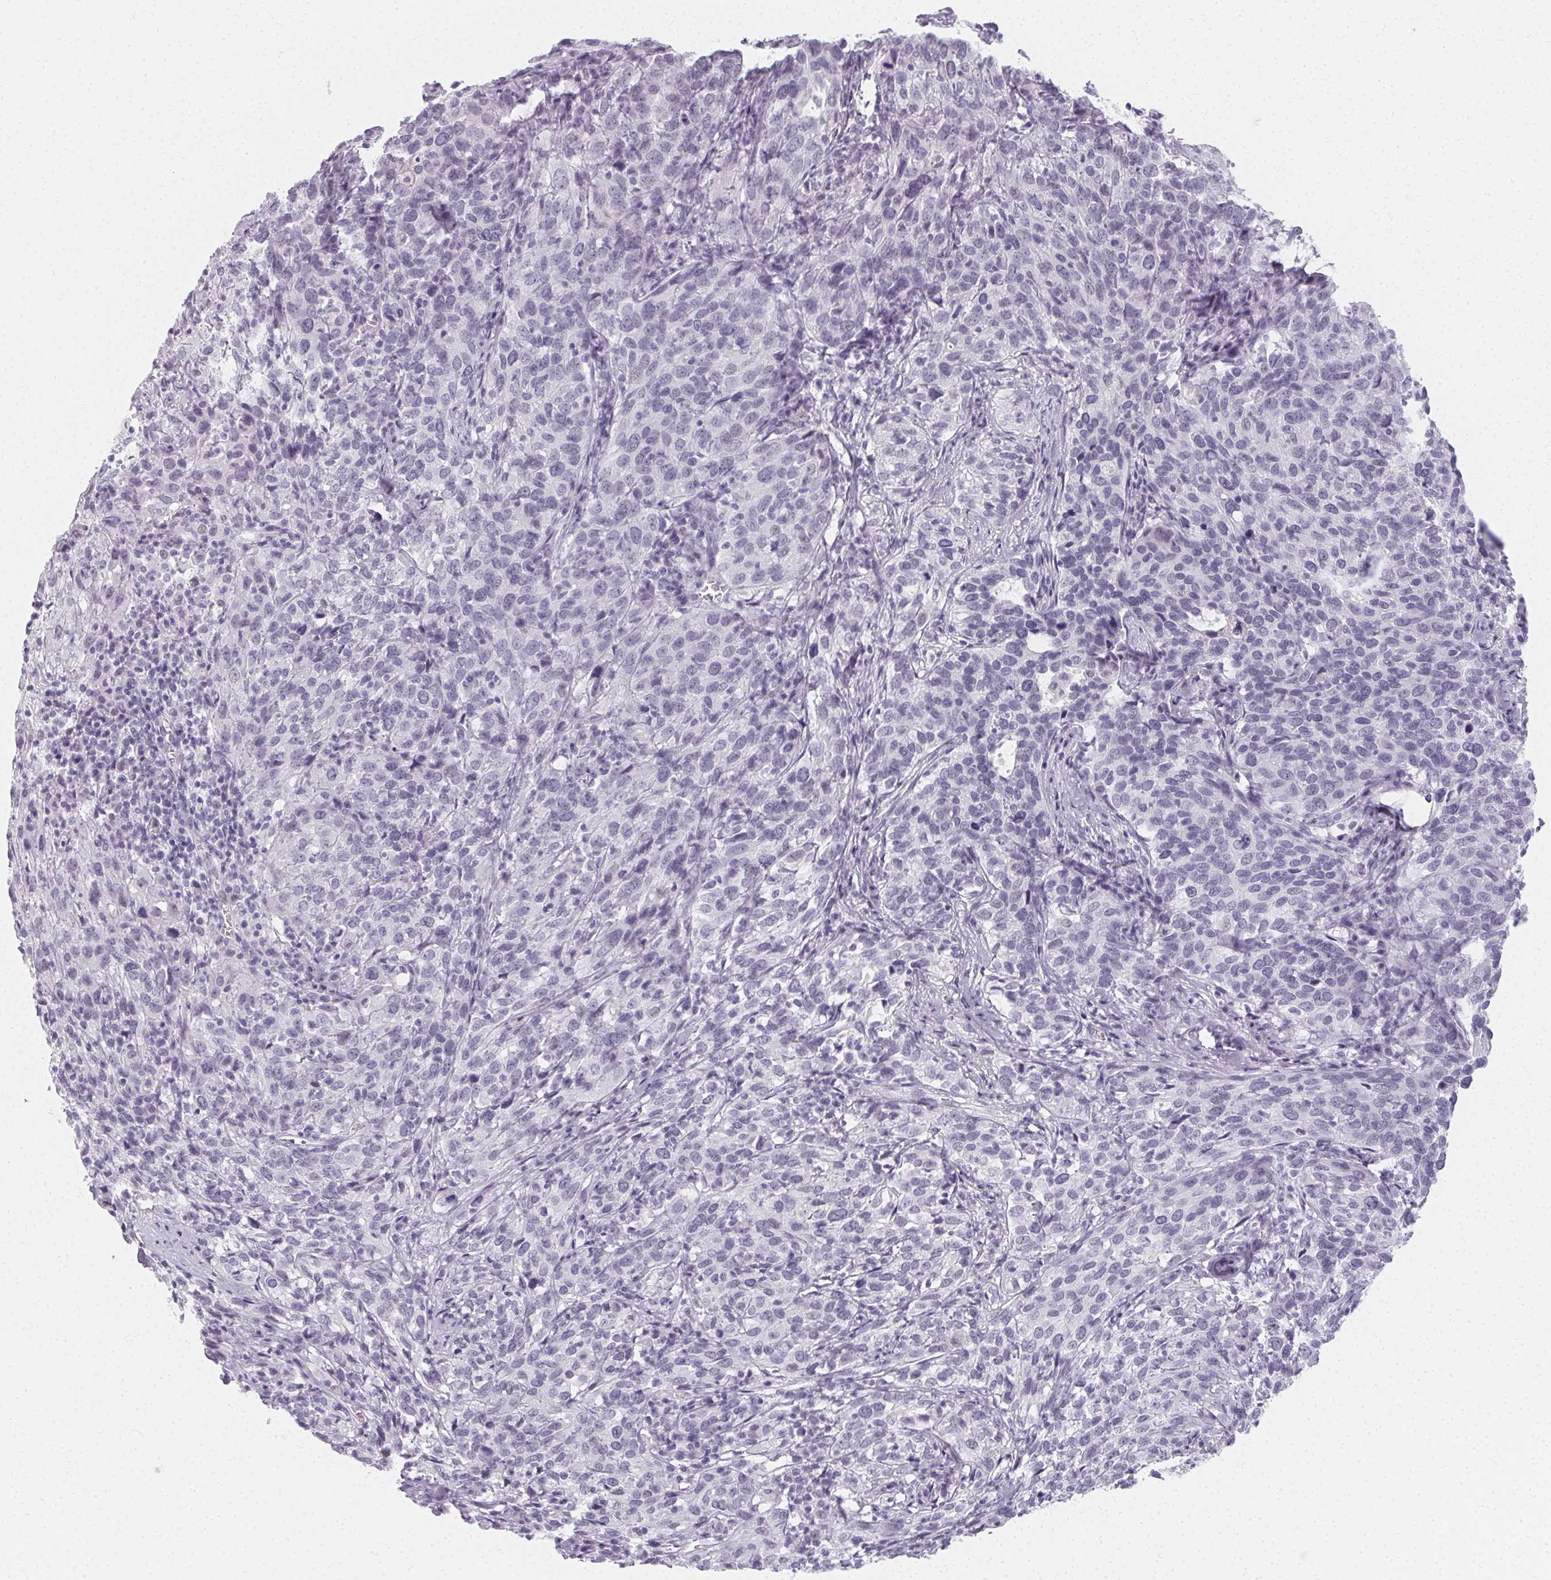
{"staining": {"intensity": "negative", "quantity": "none", "location": "none"}, "tissue": "cervical cancer", "cell_type": "Tumor cells", "image_type": "cancer", "snomed": [{"axis": "morphology", "description": "Squamous cell carcinoma, NOS"}, {"axis": "topography", "description": "Cervix"}], "caption": "Cervical squamous cell carcinoma stained for a protein using immunohistochemistry reveals no staining tumor cells.", "gene": "SYNPR", "patient": {"sex": "female", "age": 51}}